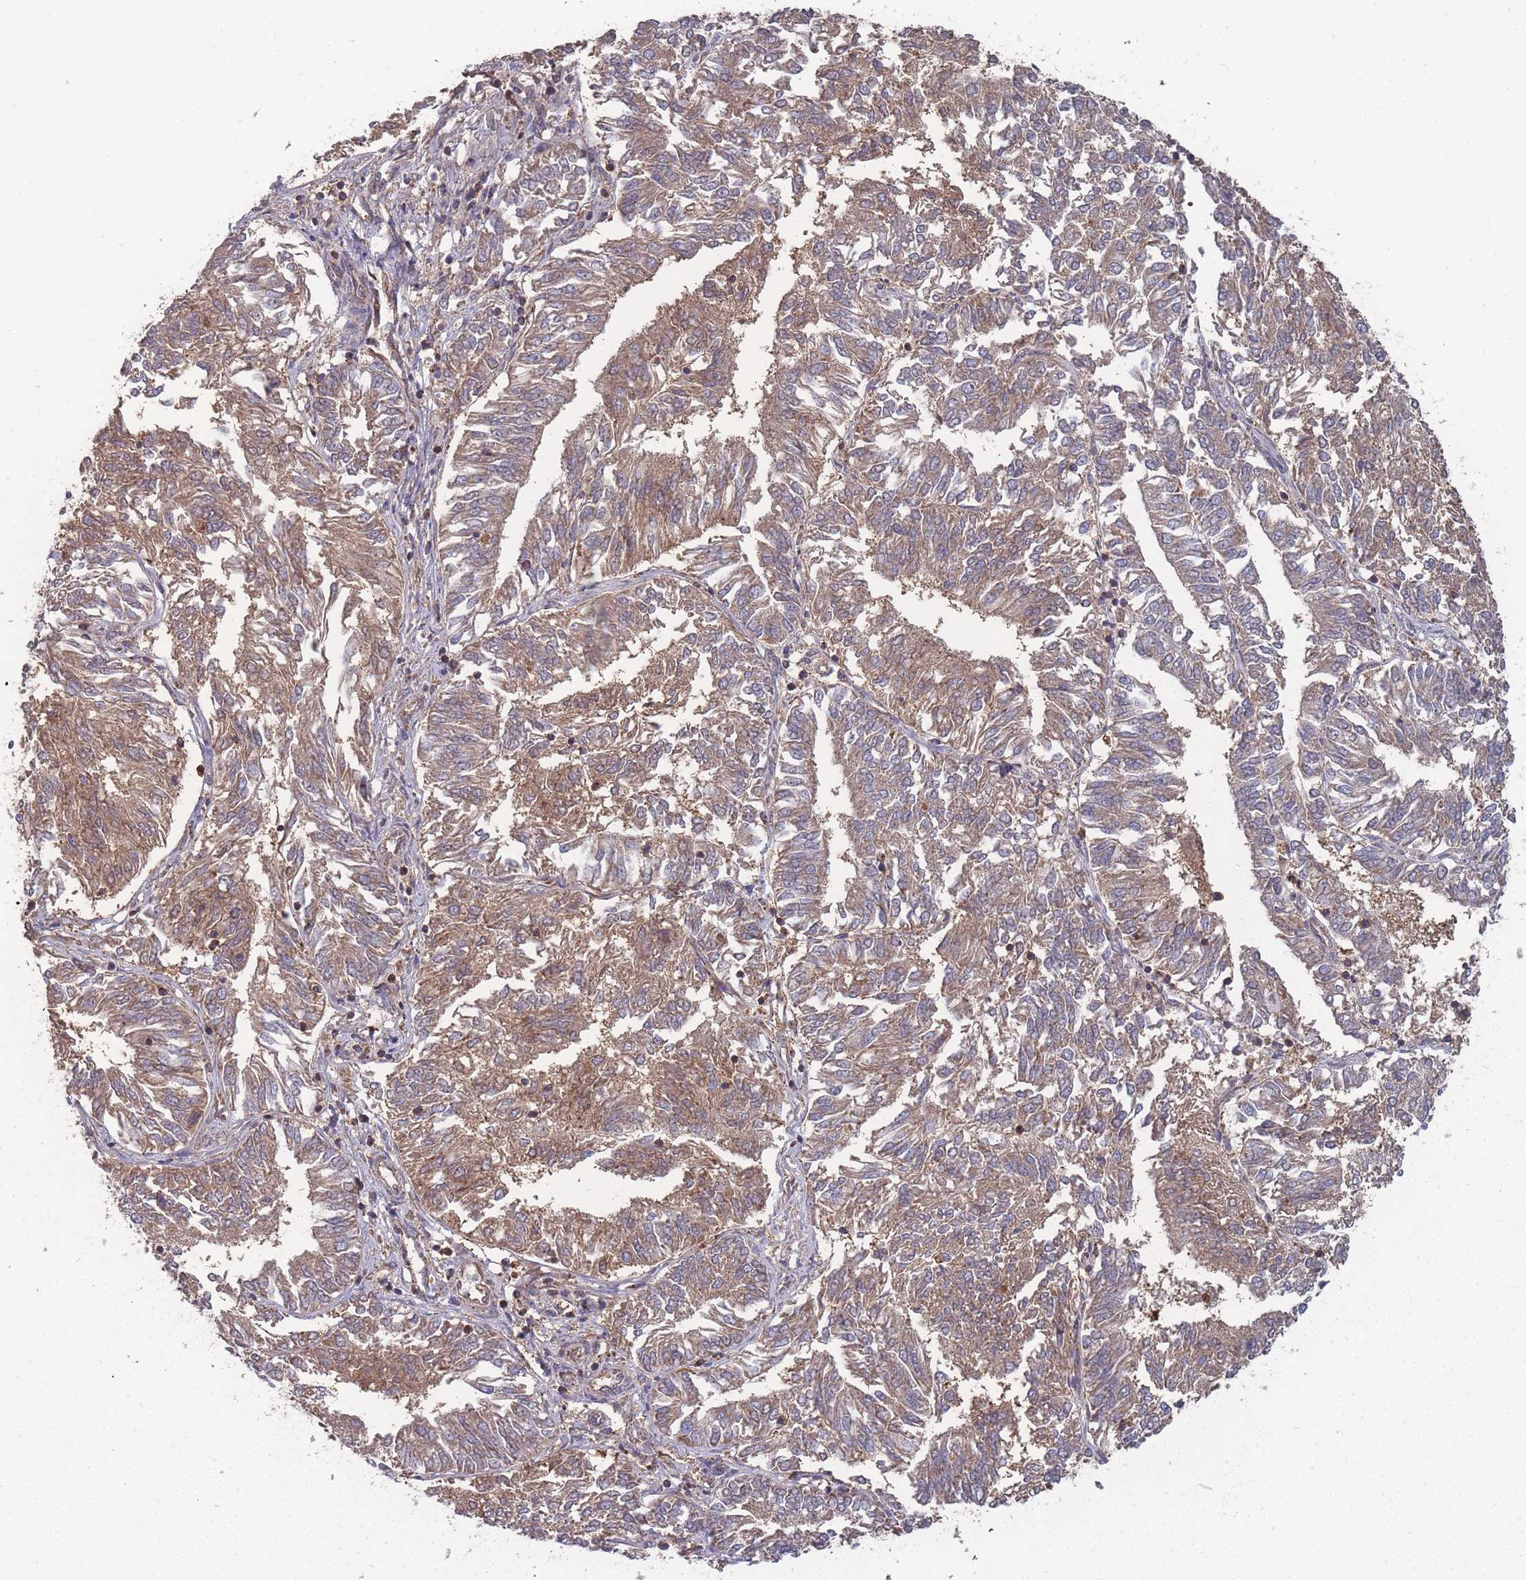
{"staining": {"intensity": "moderate", "quantity": ">75%", "location": "cytoplasmic/membranous"}, "tissue": "endometrial cancer", "cell_type": "Tumor cells", "image_type": "cancer", "snomed": [{"axis": "morphology", "description": "Adenocarcinoma, NOS"}, {"axis": "topography", "description": "Endometrium"}], "caption": "Protein staining of endometrial cancer tissue reveals moderate cytoplasmic/membranous expression in about >75% of tumor cells.", "gene": "SLC35B4", "patient": {"sex": "female", "age": 58}}